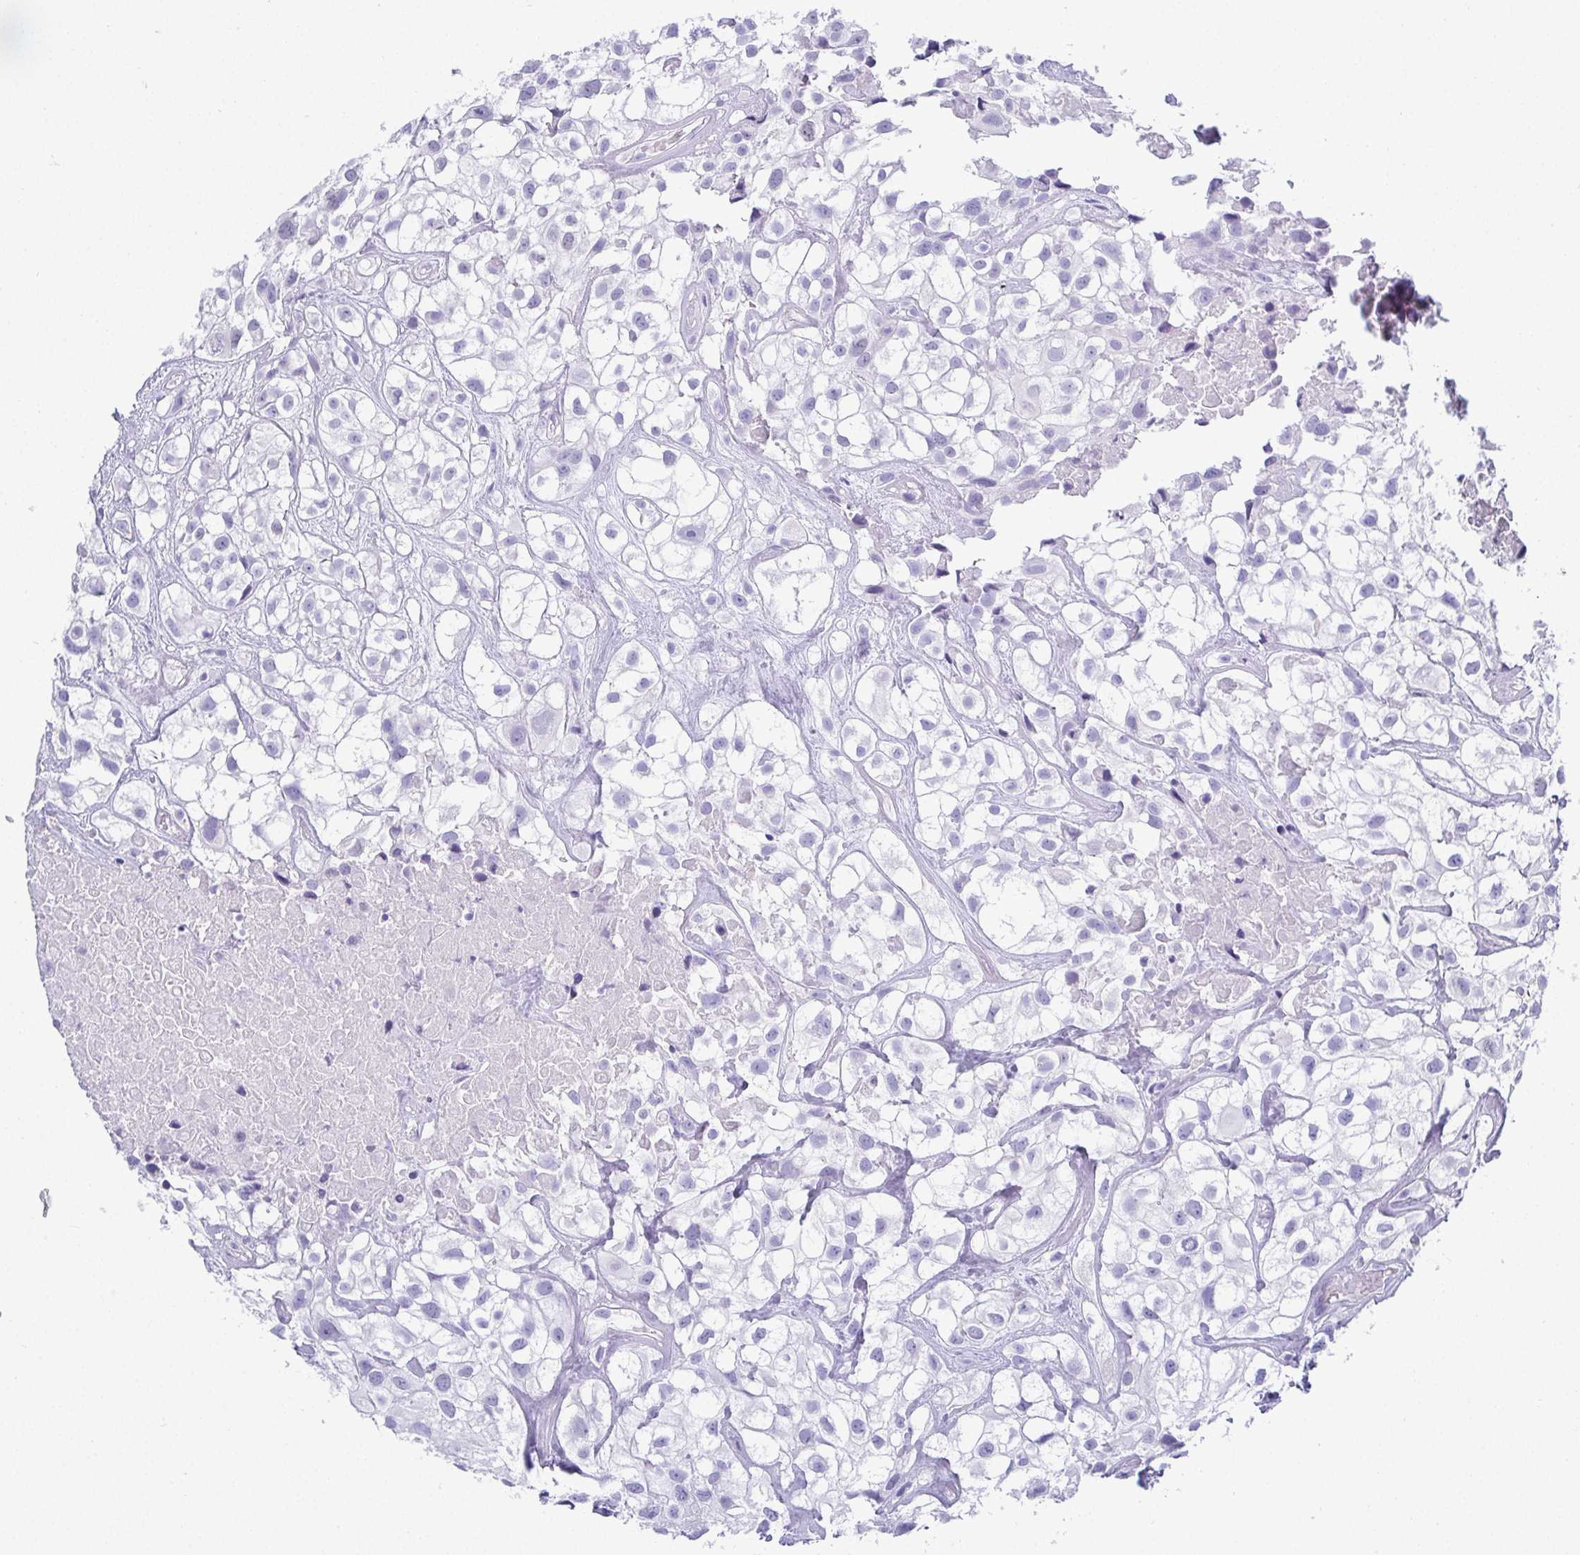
{"staining": {"intensity": "negative", "quantity": "none", "location": "none"}, "tissue": "urothelial cancer", "cell_type": "Tumor cells", "image_type": "cancer", "snomed": [{"axis": "morphology", "description": "Urothelial carcinoma, High grade"}, {"axis": "topography", "description": "Urinary bladder"}], "caption": "Immunohistochemistry image of human urothelial cancer stained for a protein (brown), which demonstrates no positivity in tumor cells.", "gene": "TMEM241", "patient": {"sex": "male", "age": 56}}